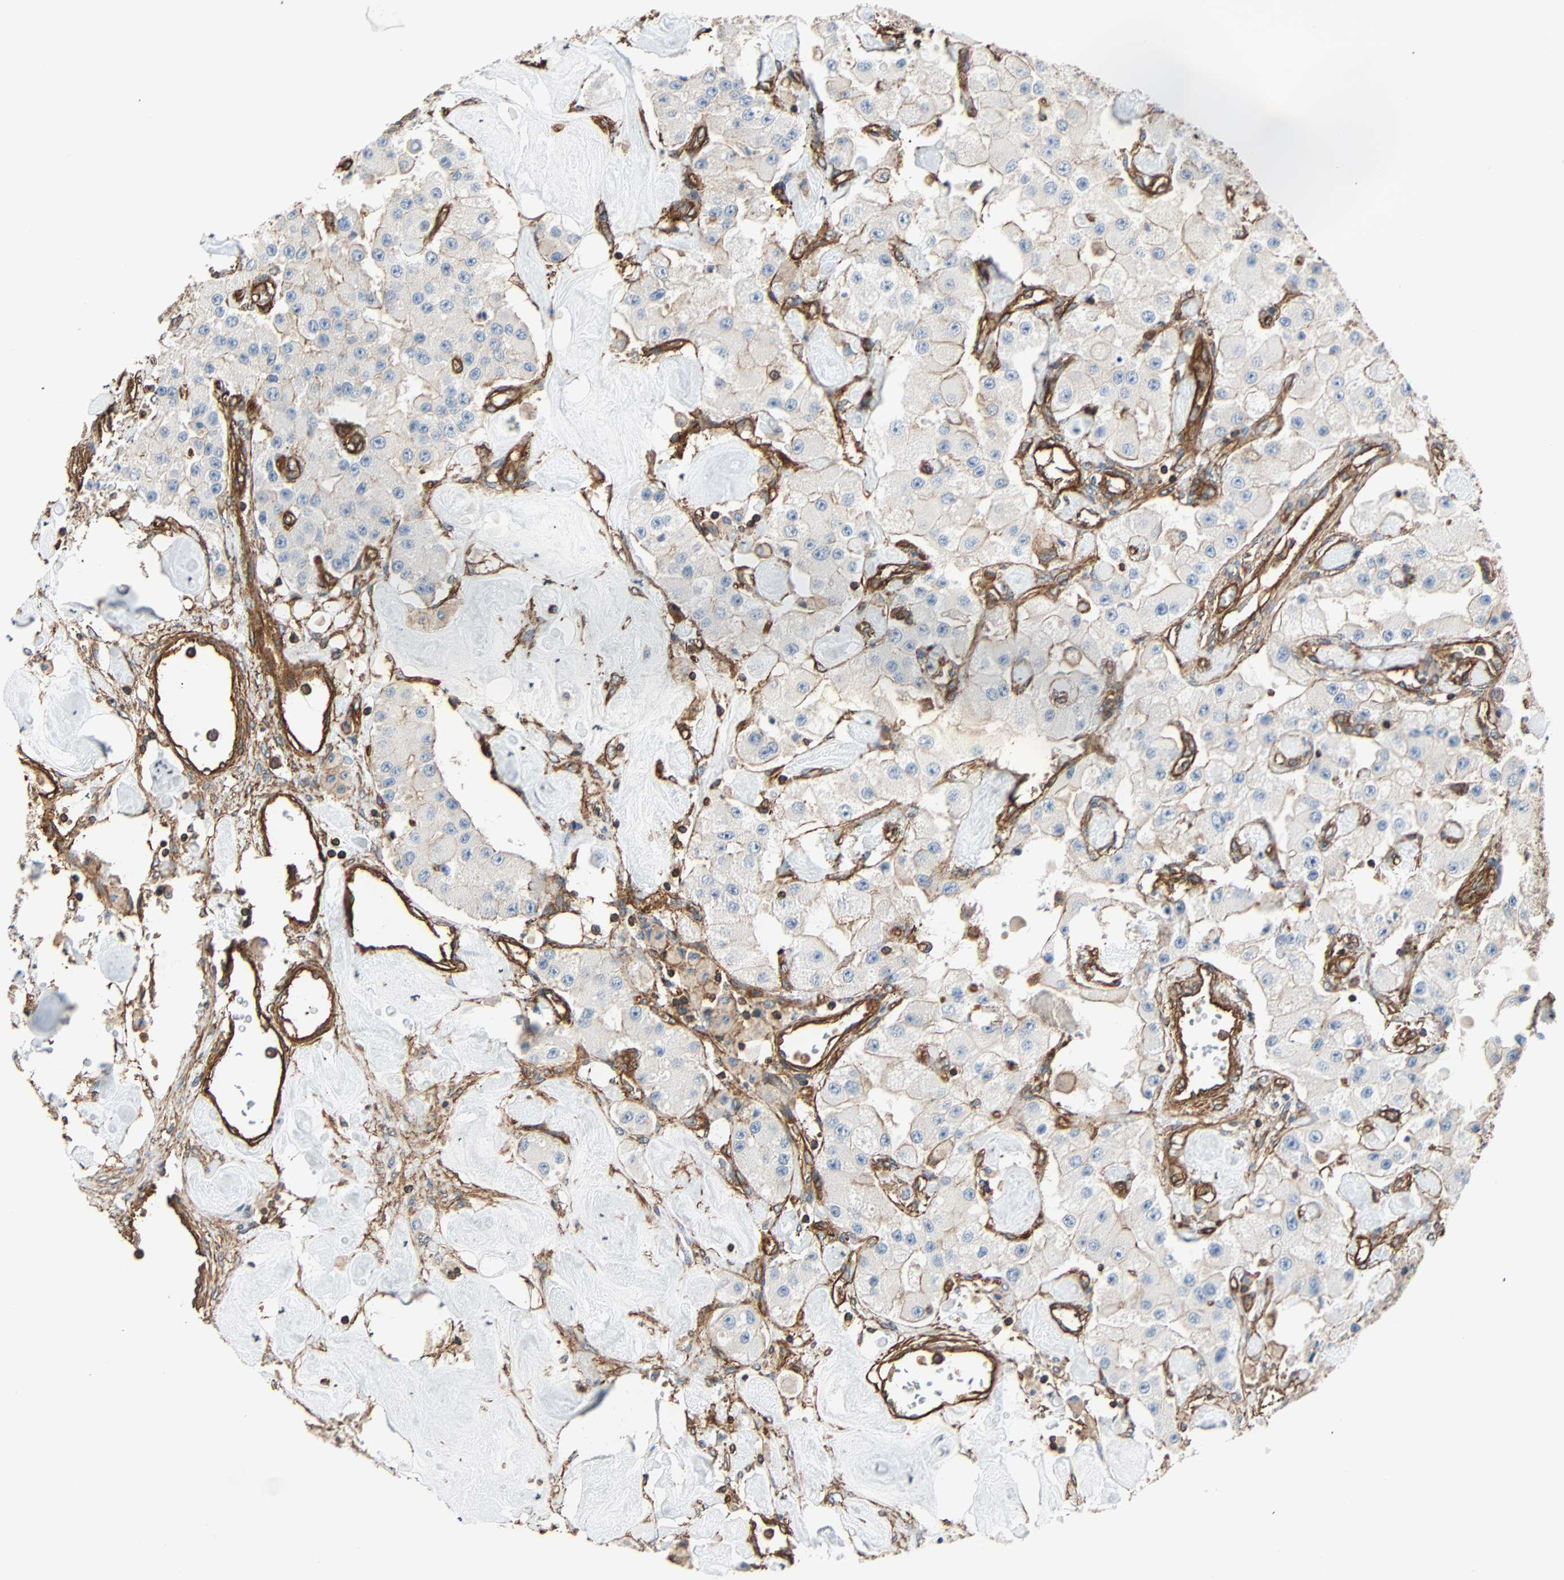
{"staining": {"intensity": "negative", "quantity": "none", "location": "none"}, "tissue": "carcinoid", "cell_type": "Tumor cells", "image_type": "cancer", "snomed": [{"axis": "morphology", "description": "Carcinoid, malignant, NOS"}, {"axis": "topography", "description": "Pancreas"}], "caption": "This is a image of immunohistochemistry (IHC) staining of carcinoid, which shows no positivity in tumor cells.", "gene": "GALNT10", "patient": {"sex": "male", "age": 41}}